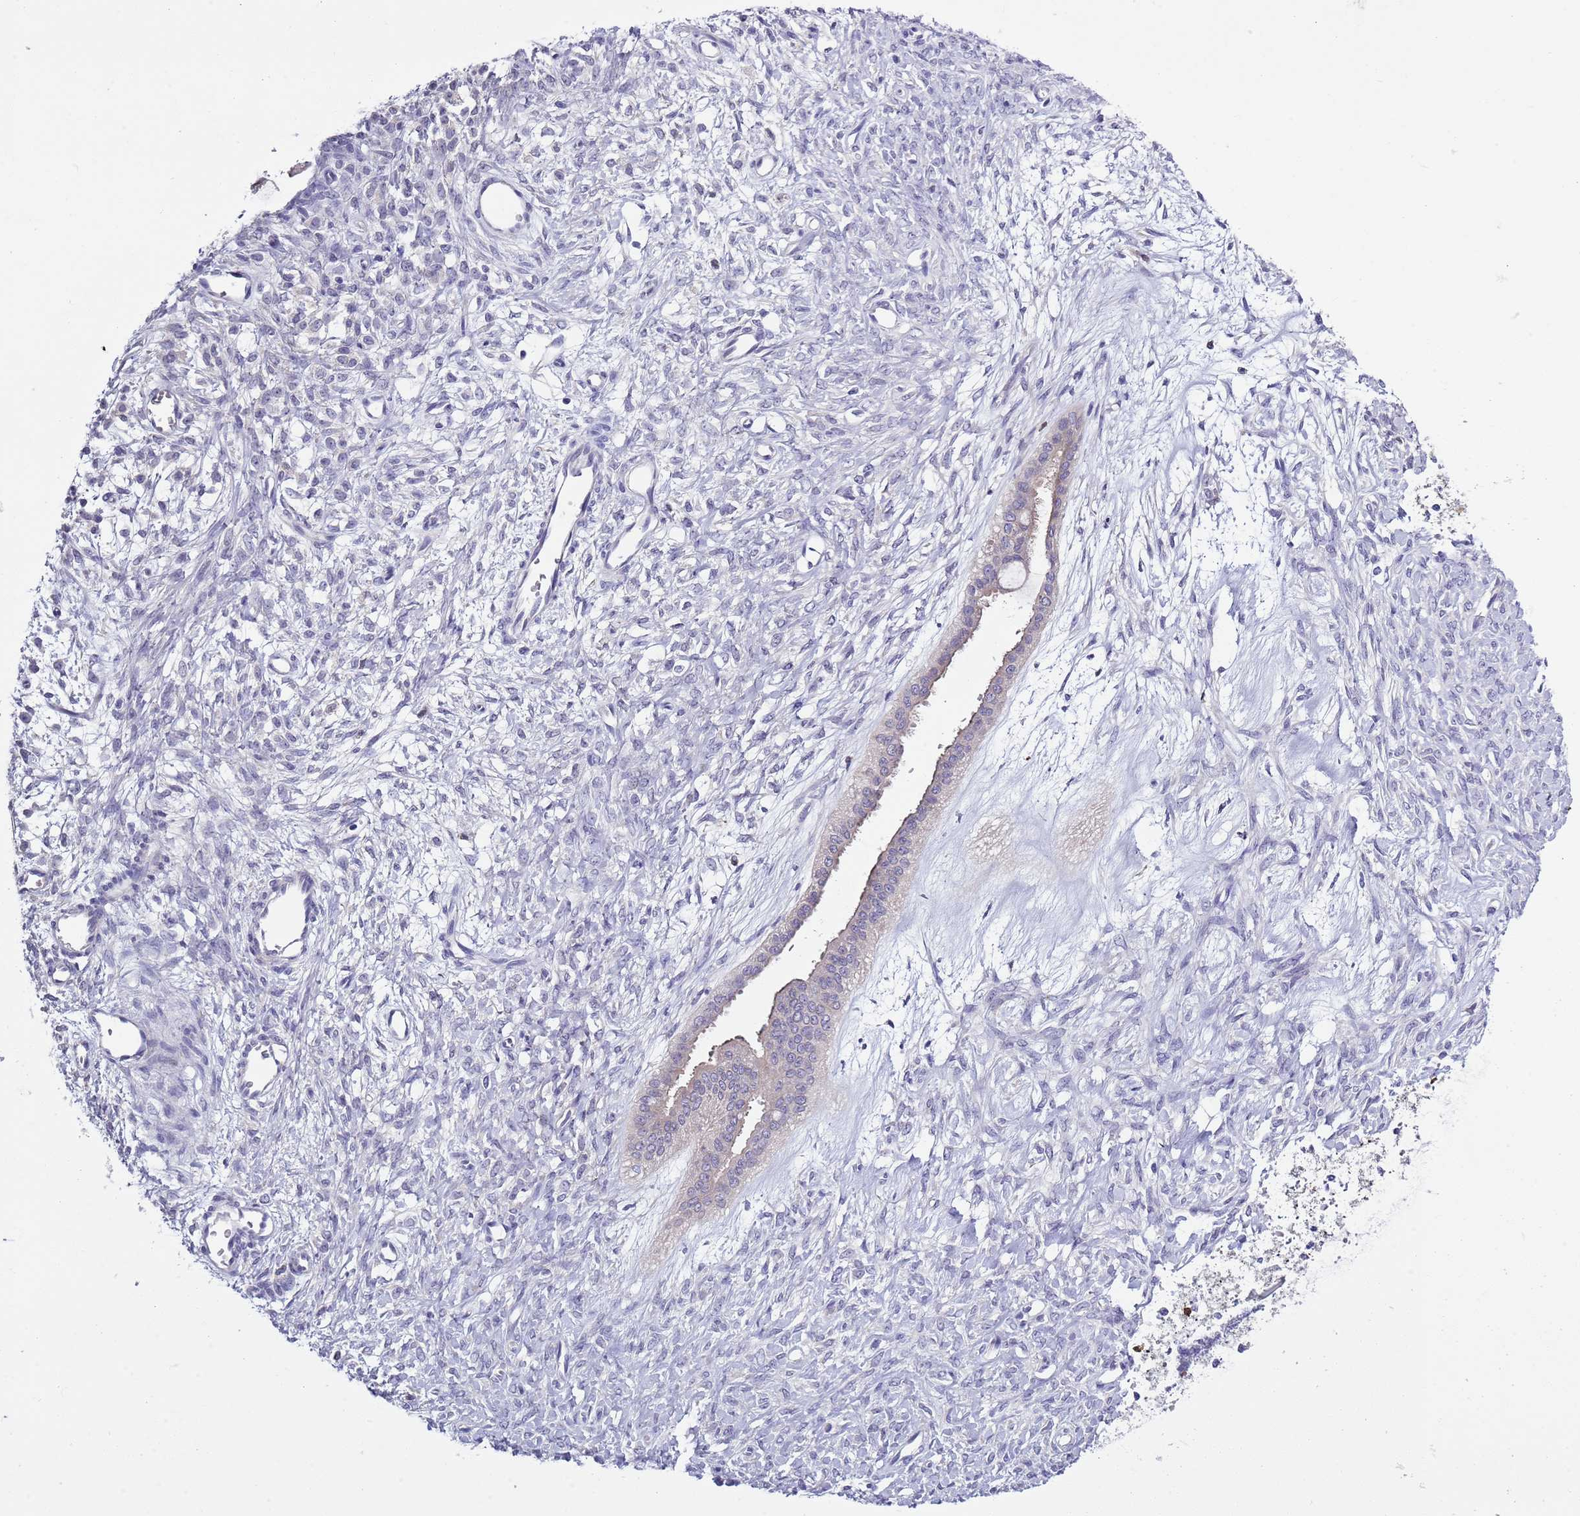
{"staining": {"intensity": "weak", "quantity": "<25%", "location": "cytoplasmic/membranous"}, "tissue": "ovarian cancer", "cell_type": "Tumor cells", "image_type": "cancer", "snomed": [{"axis": "morphology", "description": "Cystadenocarcinoma, mucinous, NOS"}, {"axis": "topography", "description": "Ovary"}], "caption": "An image of ovarian cancer stained for a protein exhibits no brown staining in tumor cells.", "gene": "ZFP2", "patient": {"sex": "female", "age": 73}}